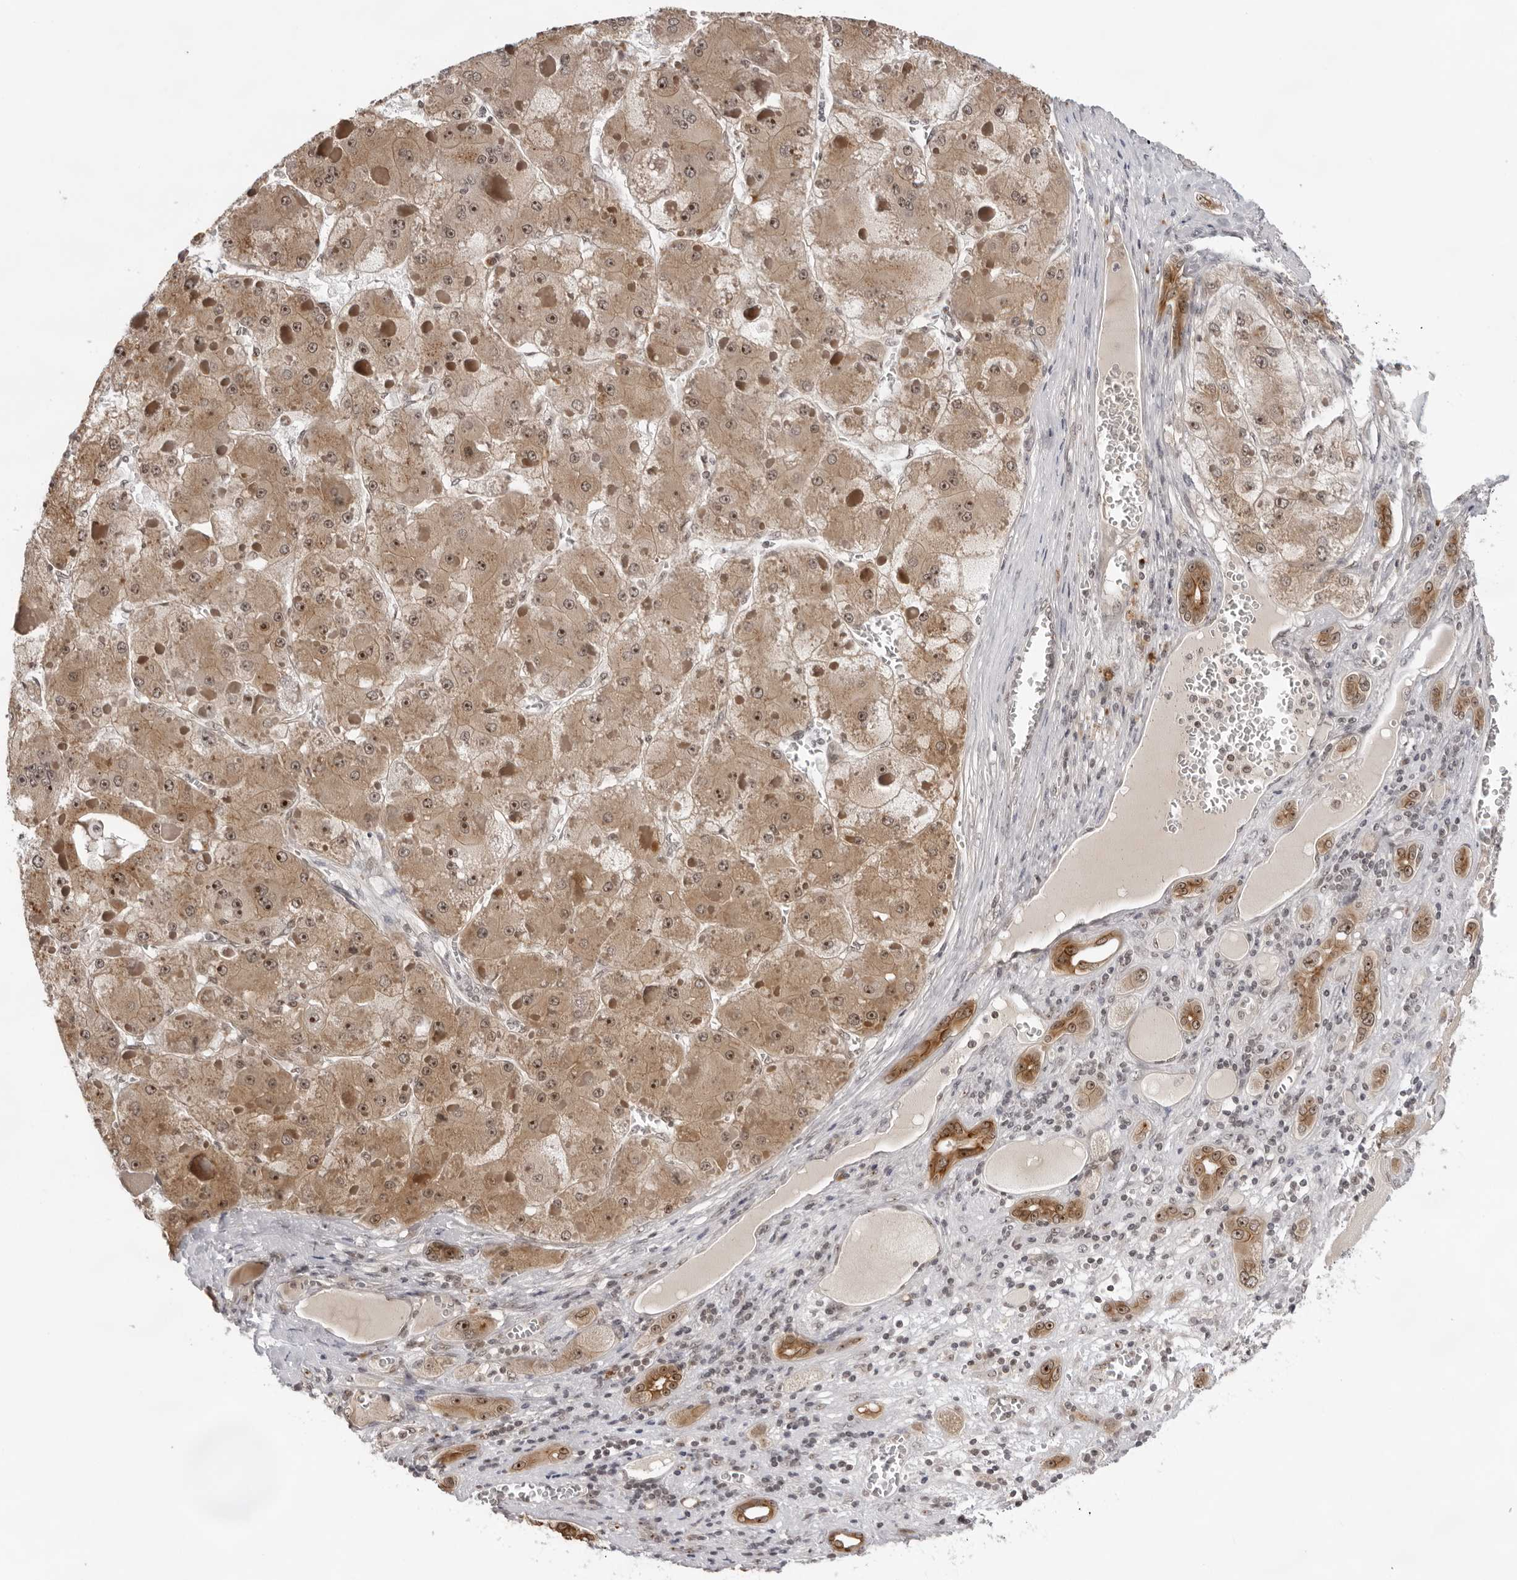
{"staining": {"intensity": "moderate", "quantity": ">75%", "location": "cytoplasmic/membranous,nuclear"}, "tissue": "liver cancer", "cell_type": "Tumor cells", "image_type": "cancer", "snomed": [{"axis": "morphology", "description": "Carcinoma, Hepatocellular, NOS"}, {"axis": "topography", "description": "Liver"}], "caption": "Immunohistochemical staining of liver cancer (hepatocellular carcinoma) exhibits medium levels of moderate cytoplasmic/membranous and nuclear expression in about >75% of tumor cells.", "gene": "EXOSC10", "patient": {"sex": "female", "age": 73}}